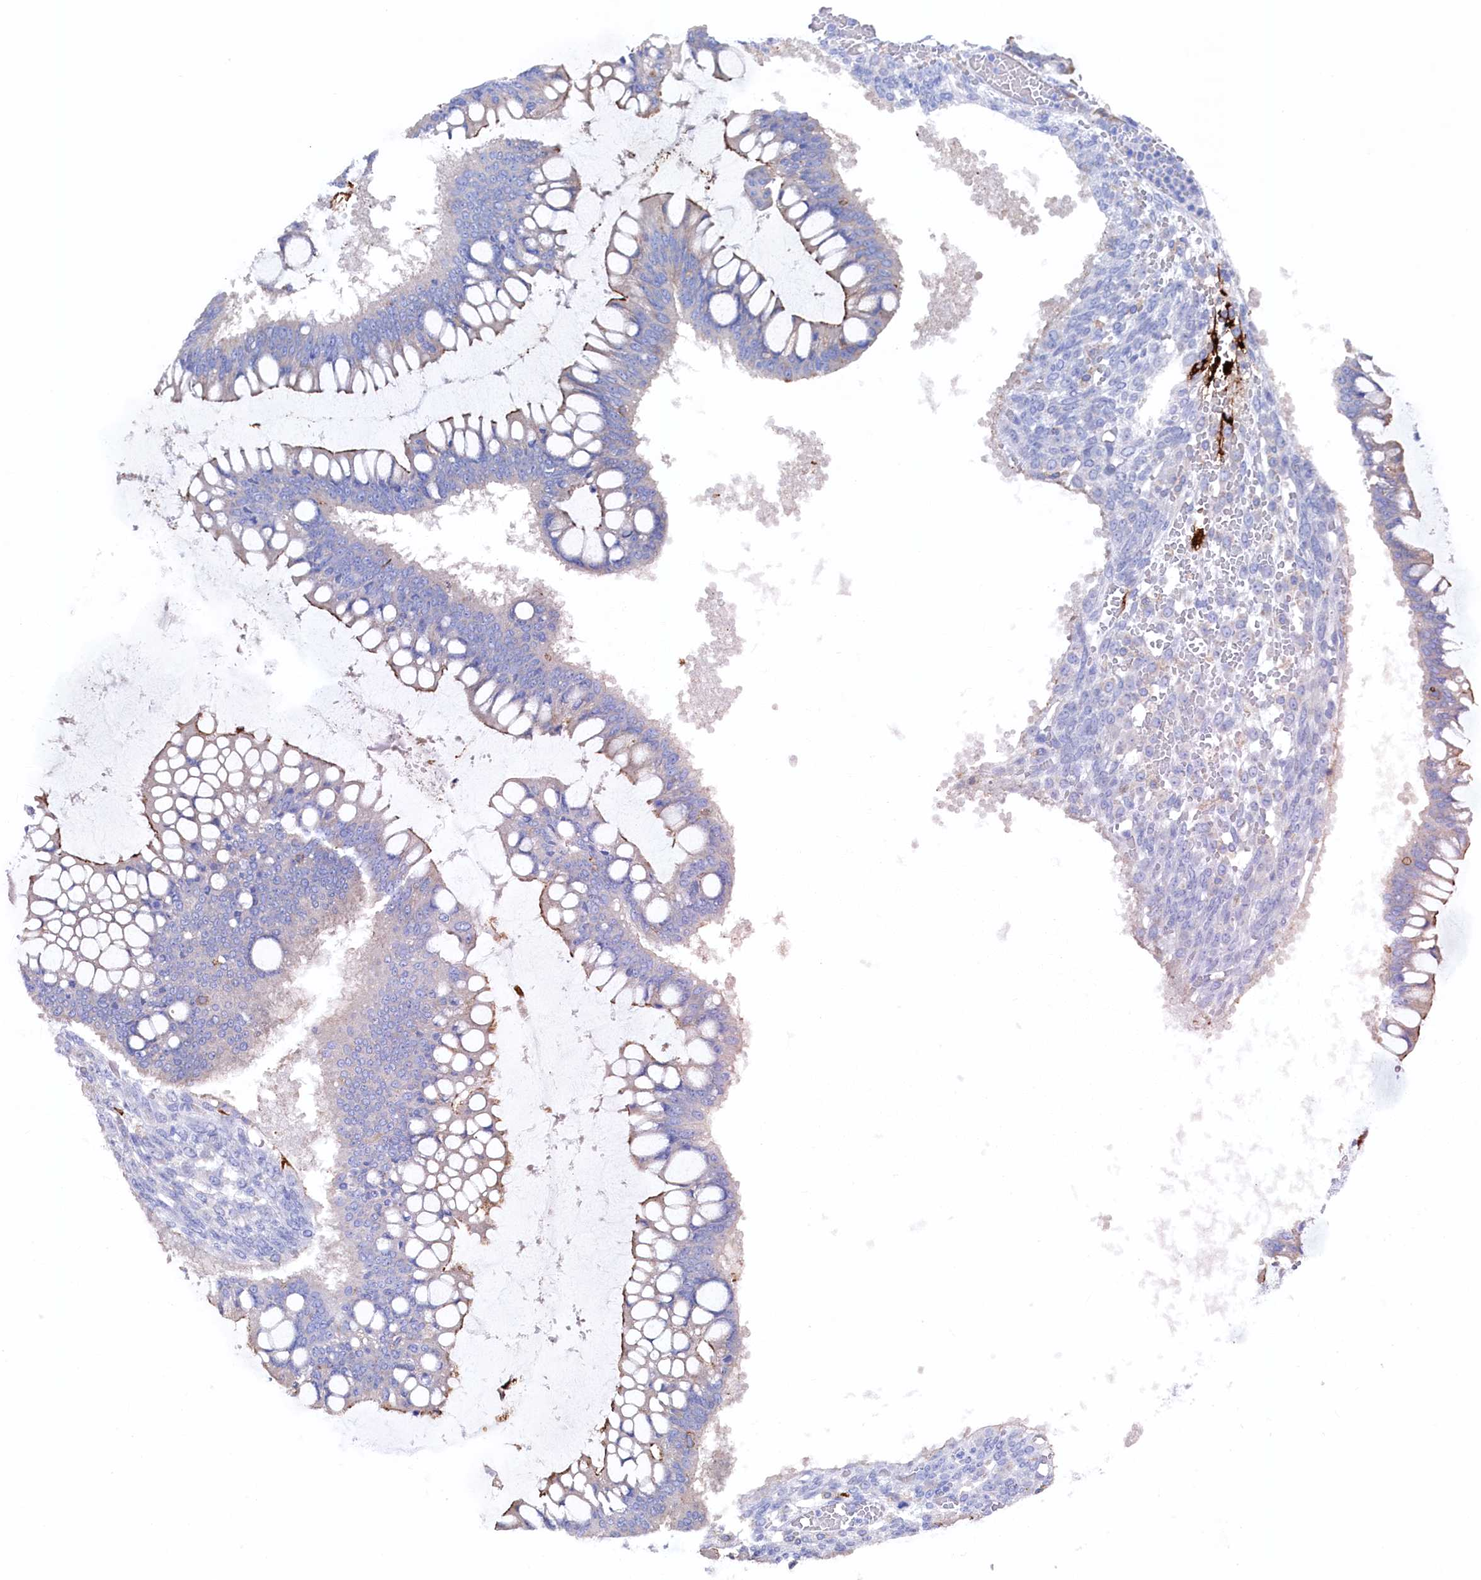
{"staining": {"intensity": "weak", "quantity": "<25%", "location": "cytoplasmic/membranous"}, "tissue": "ovarian cancer", "cell_type": "Tumor cells", "image_type": "cancer", "snomed": [{"axis": "morphology", "description": "Cystadenocarcinoma, mucinous, NOS"}, {"axis": "topography", "description": "Ovary"}], "caption": "Human mucinous cystadenocarcinoma (ovarian) stained for a protein using immunohistochemistry (IHC) exhibits no positivity in tumor cells.", "gene": "C12orf73", "patient": {"sex": "female", "age": 73}}